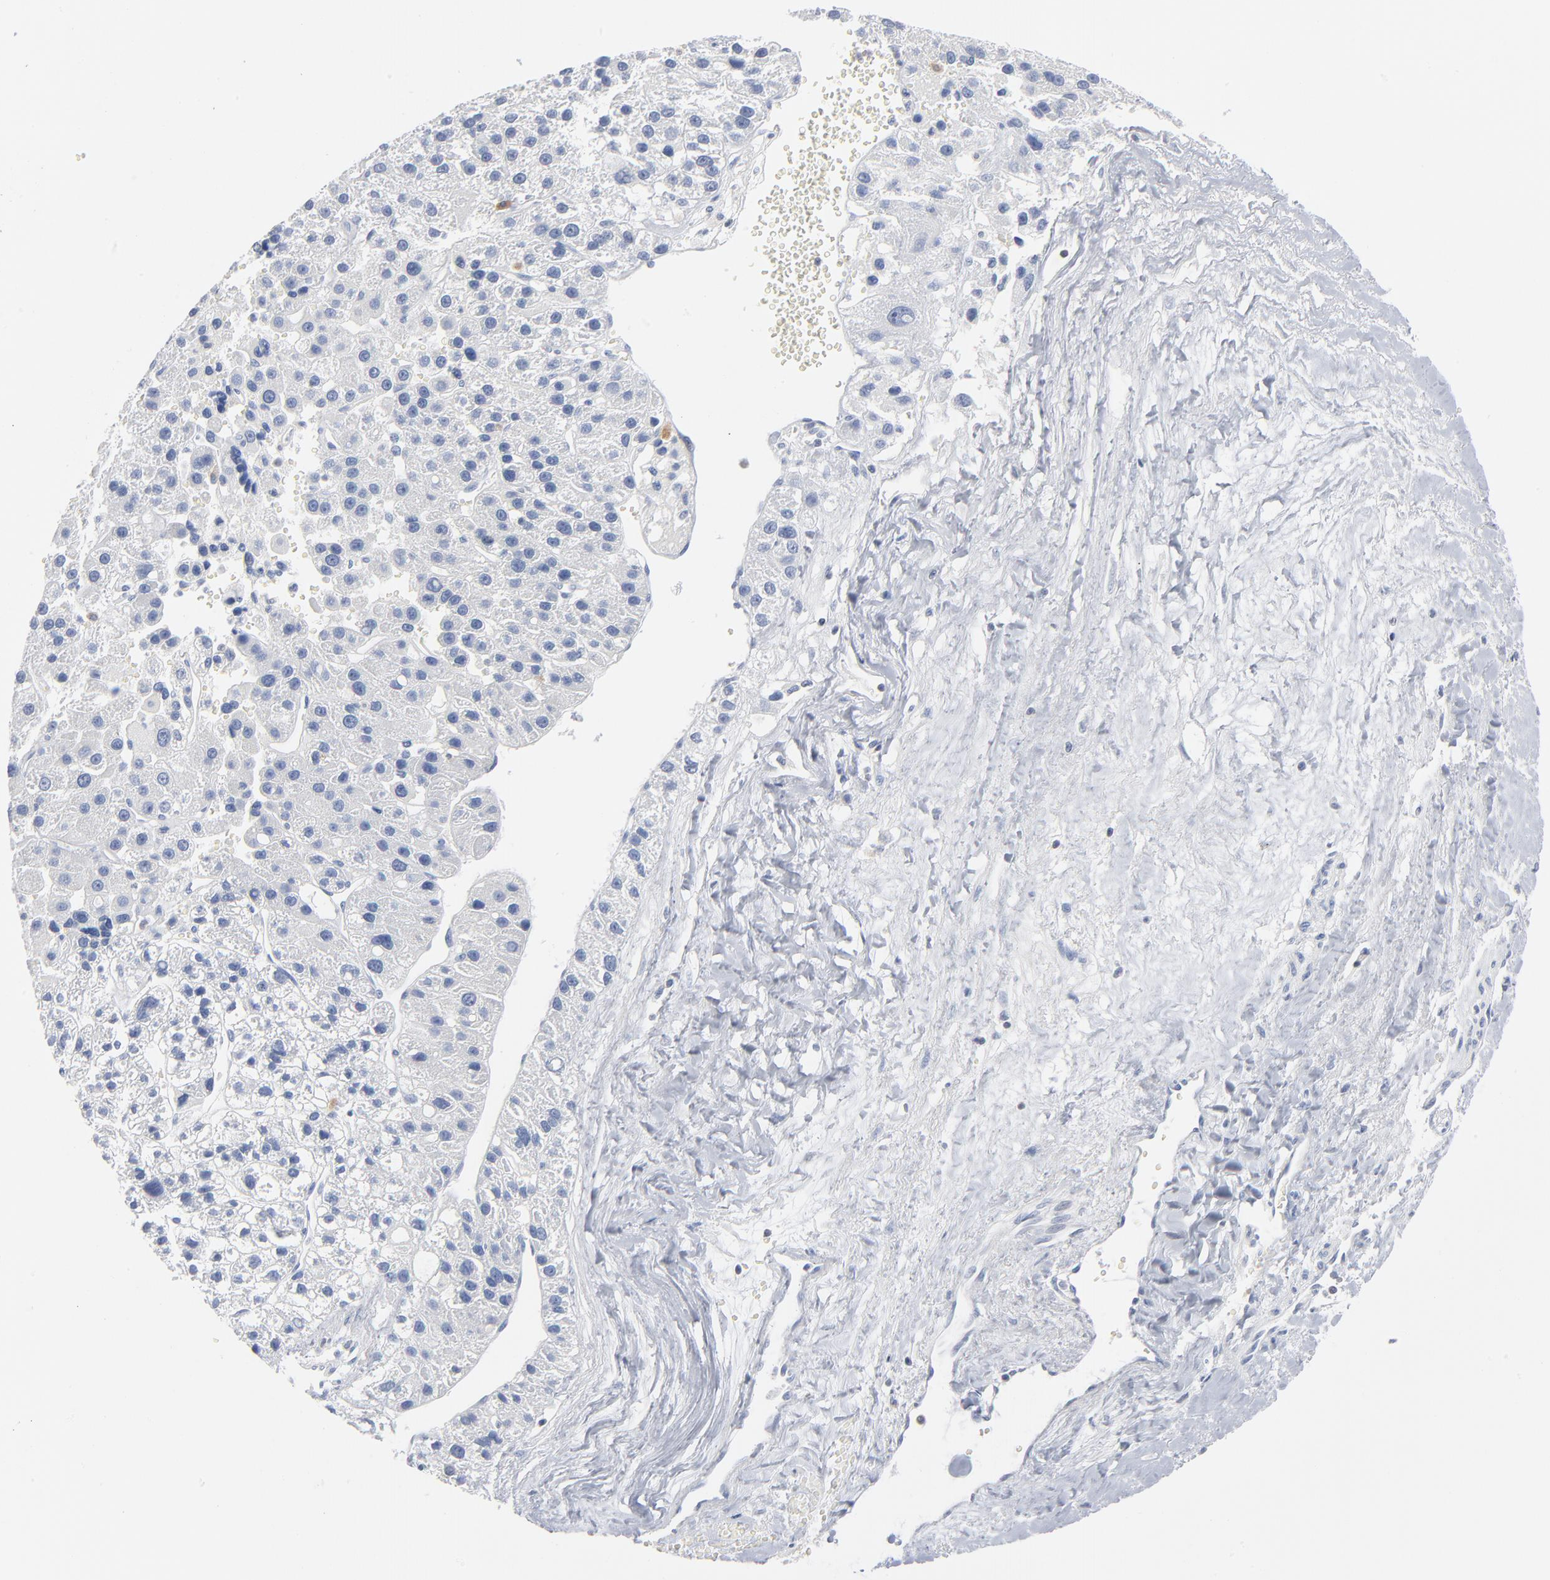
{"staining": {"intensity": "negative", "quantity": "none", "location": "none"}, "tissue": "liver cancer", "cell_type": "Tumor cells", "image_type": "cancer", "snomed": [{"axis": "morphology", "description": "Carcinoma, Hepatocellular, NOS"}, {"axis": "topography", "description": "Liver"}], "caption": "Image shows no protein positivity in tumor cells of liver cancer (hepatocellular carcinoma) tissue.", "gene": "PTK2B", "patient": {"sex": "female", "age": 85}}